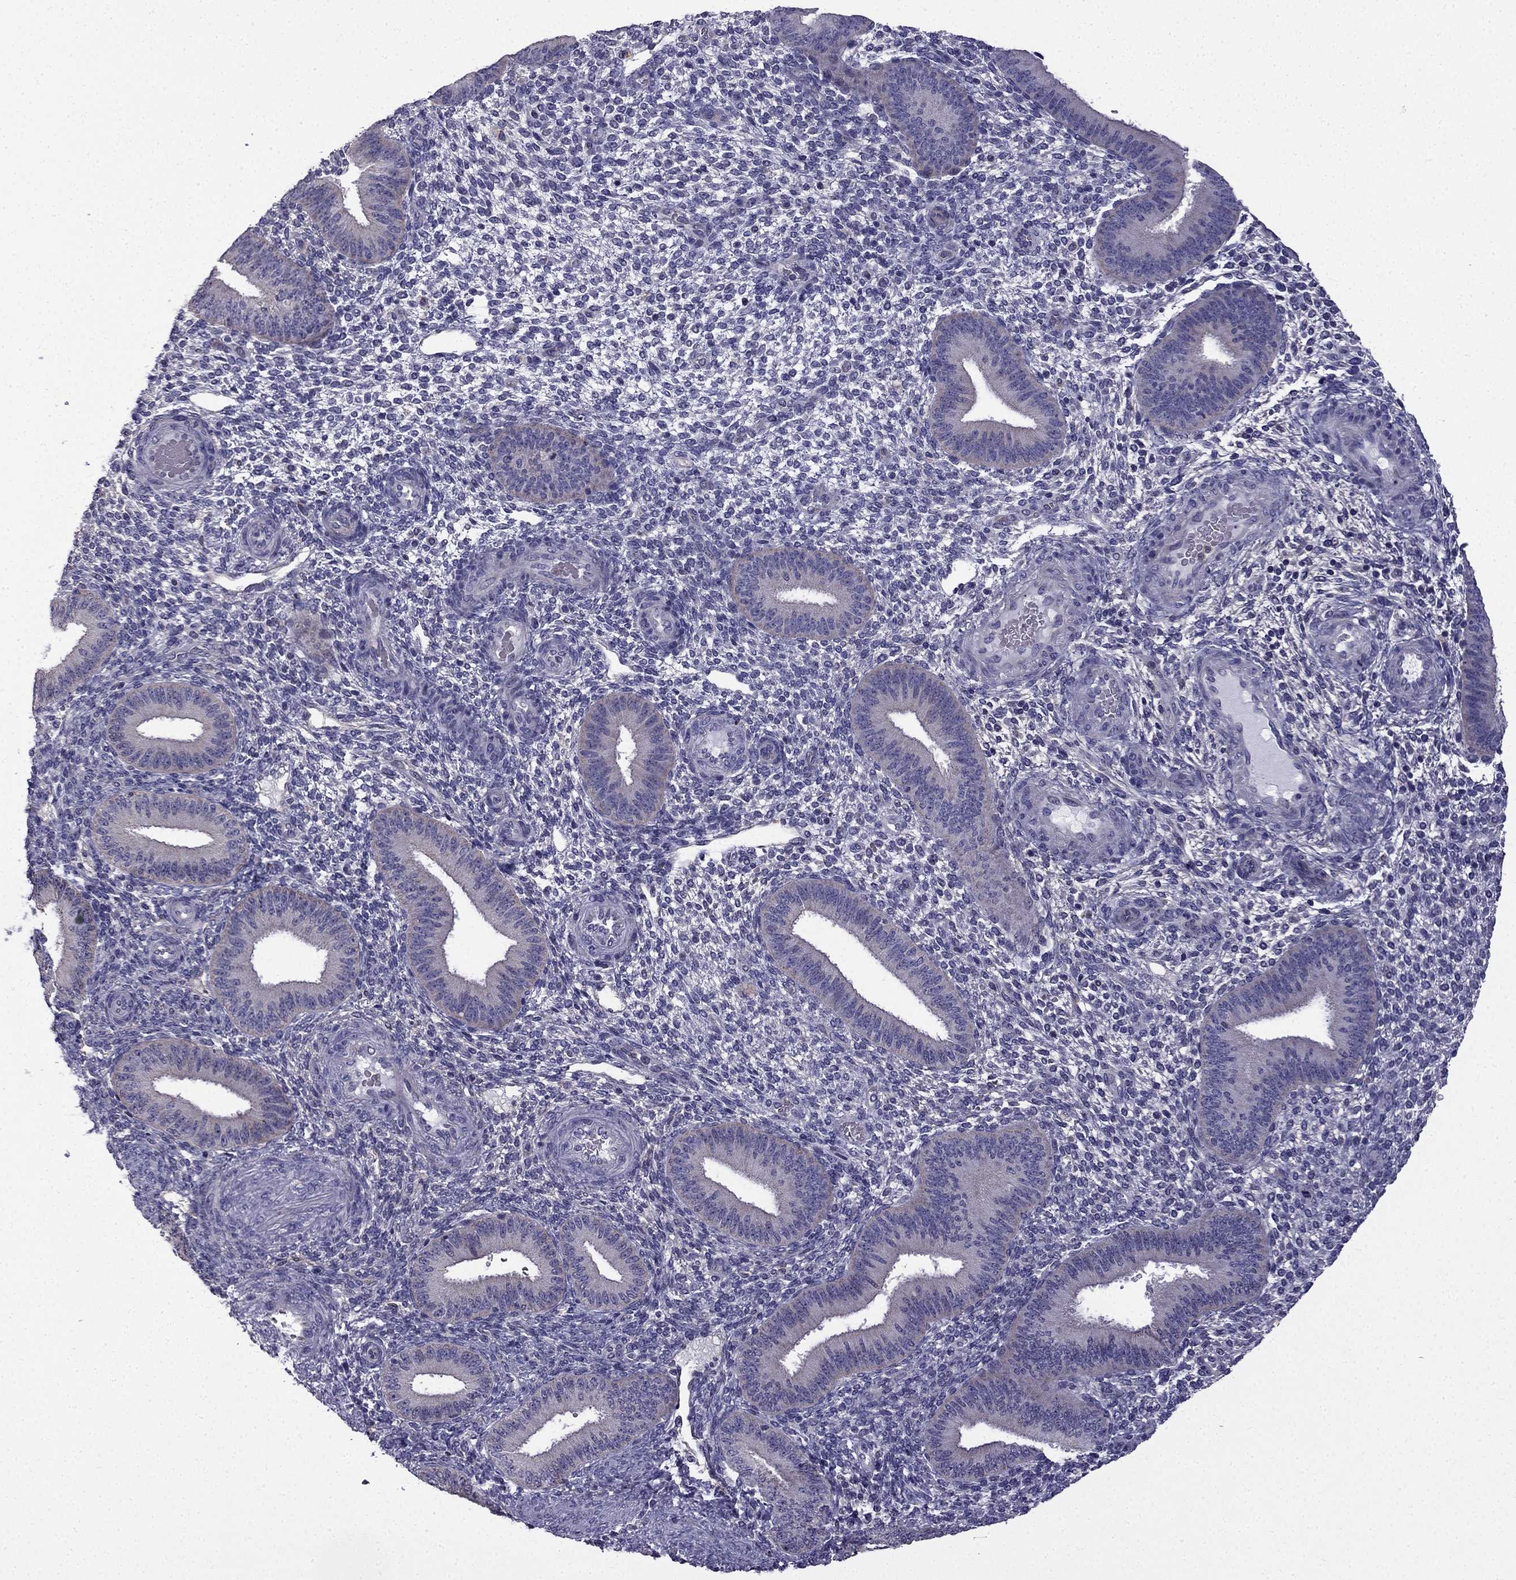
{"staining": {"intensity": "negative", "quantity": "none", "location": "none"}, "tissue": "endometrium", "cell_type": "Cells in endometrial stroma", "image_type": "normal", "snomed": [{"axis": "morphology", "description": "Normal tissue, NOS"}, {"axis": "topography", "description": "Endometrium"}], "caption": "Benign endometrium was stained to show a protein in brown. There is no significant expression in cells in endometrial stroma. (DAB (3,3'-diaminobenzidine) immunohistochemistry (IHC), high magnification).", "gene": "SLC6A2", "patient": {"sex": "female", "age": 39}}